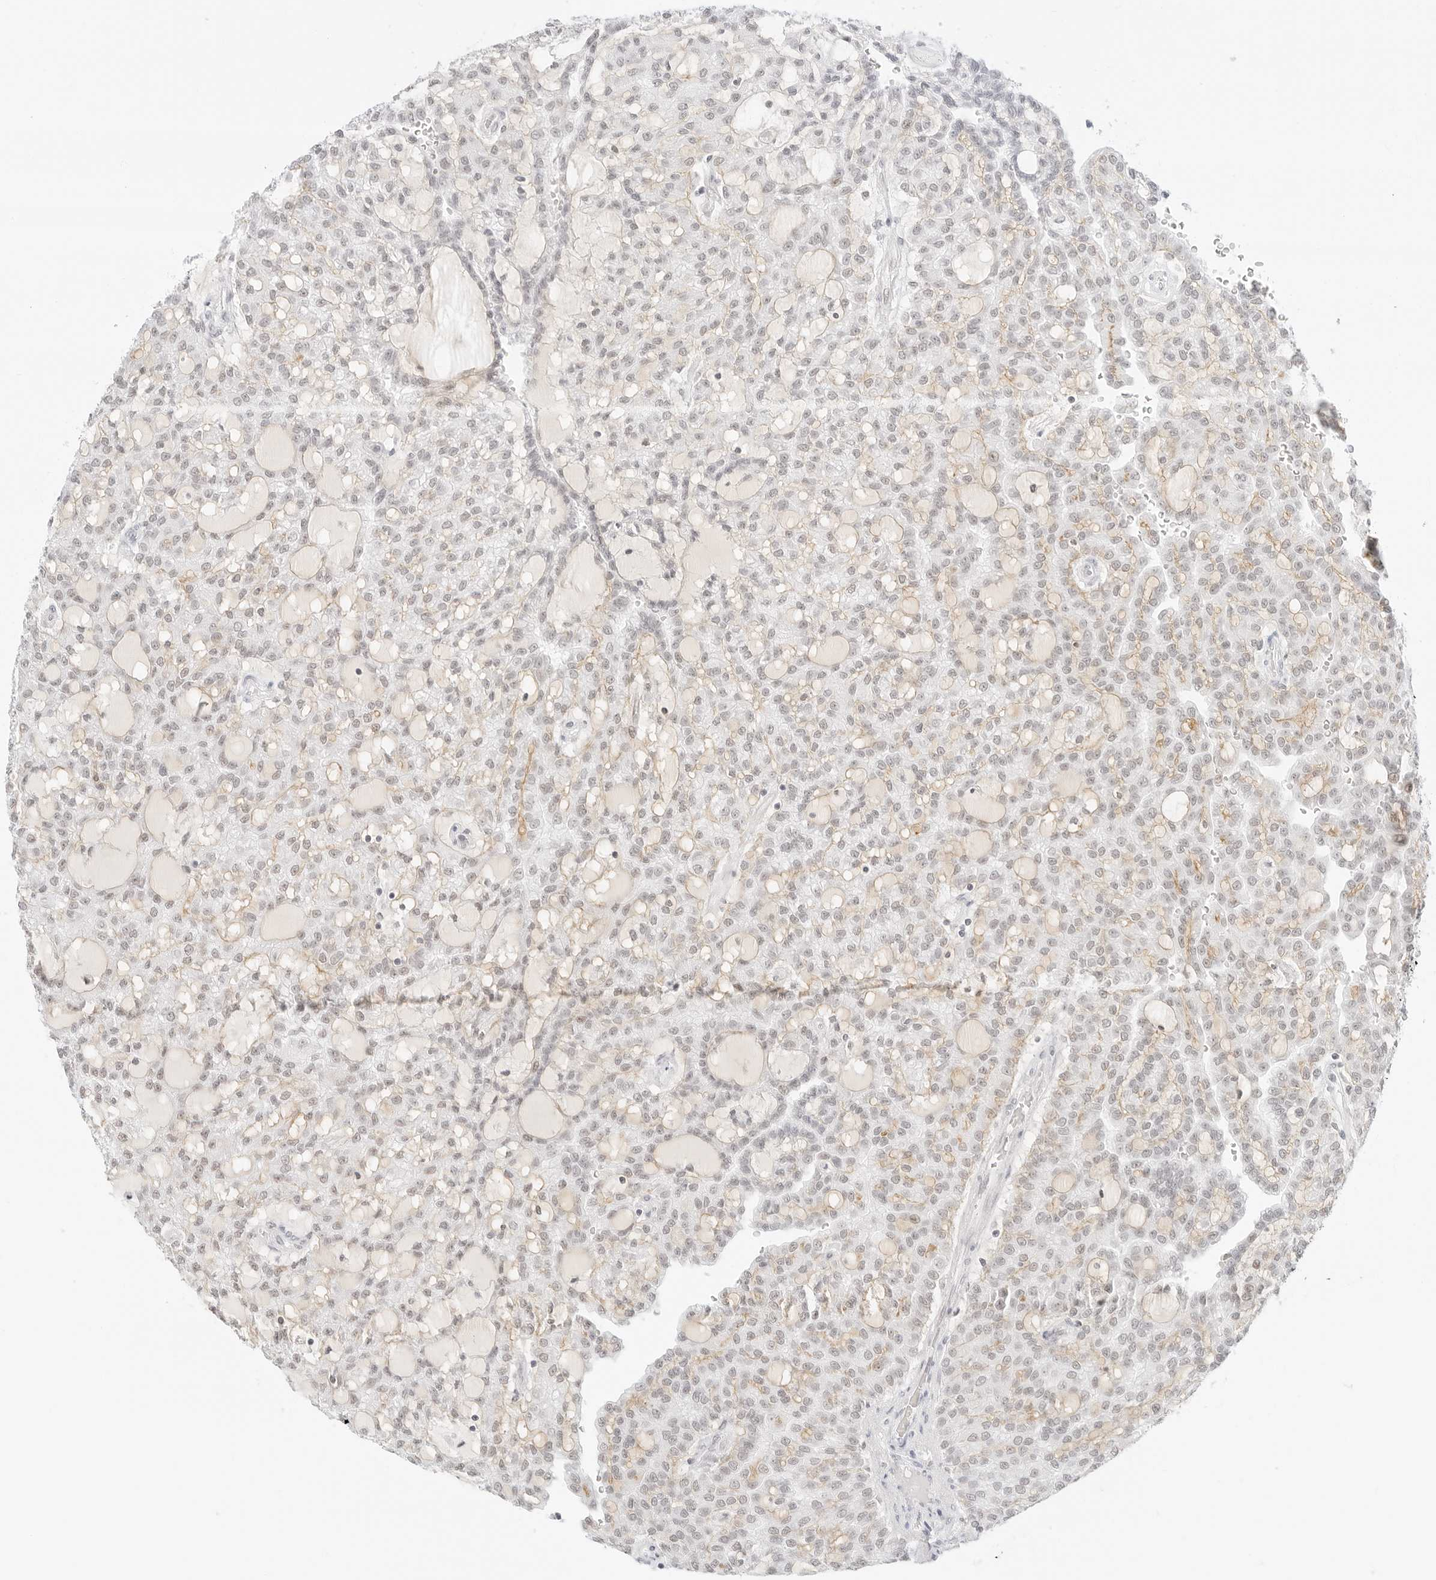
{"staining": {"intensity": "weak", "quantity": "<25%", "location": "cytoplasmic/membranous"}, "tissue": "renal cancer", "cell_type": "Tumor cells", "image_type": "cancer", "snomed": [{"axis": "morphology", "description": "Adenocarcinoma, NOS"}, {"axis": "topography", "description": "Kidney"}], "caption": "High power microscopy micrograph of an immunohistochemistry (IHC) photomicrograph of renal cancer, revealing no significant expression in tumor cells.", "gene": "ITGA6", "patient": {"sex": "male", "age": 63}}